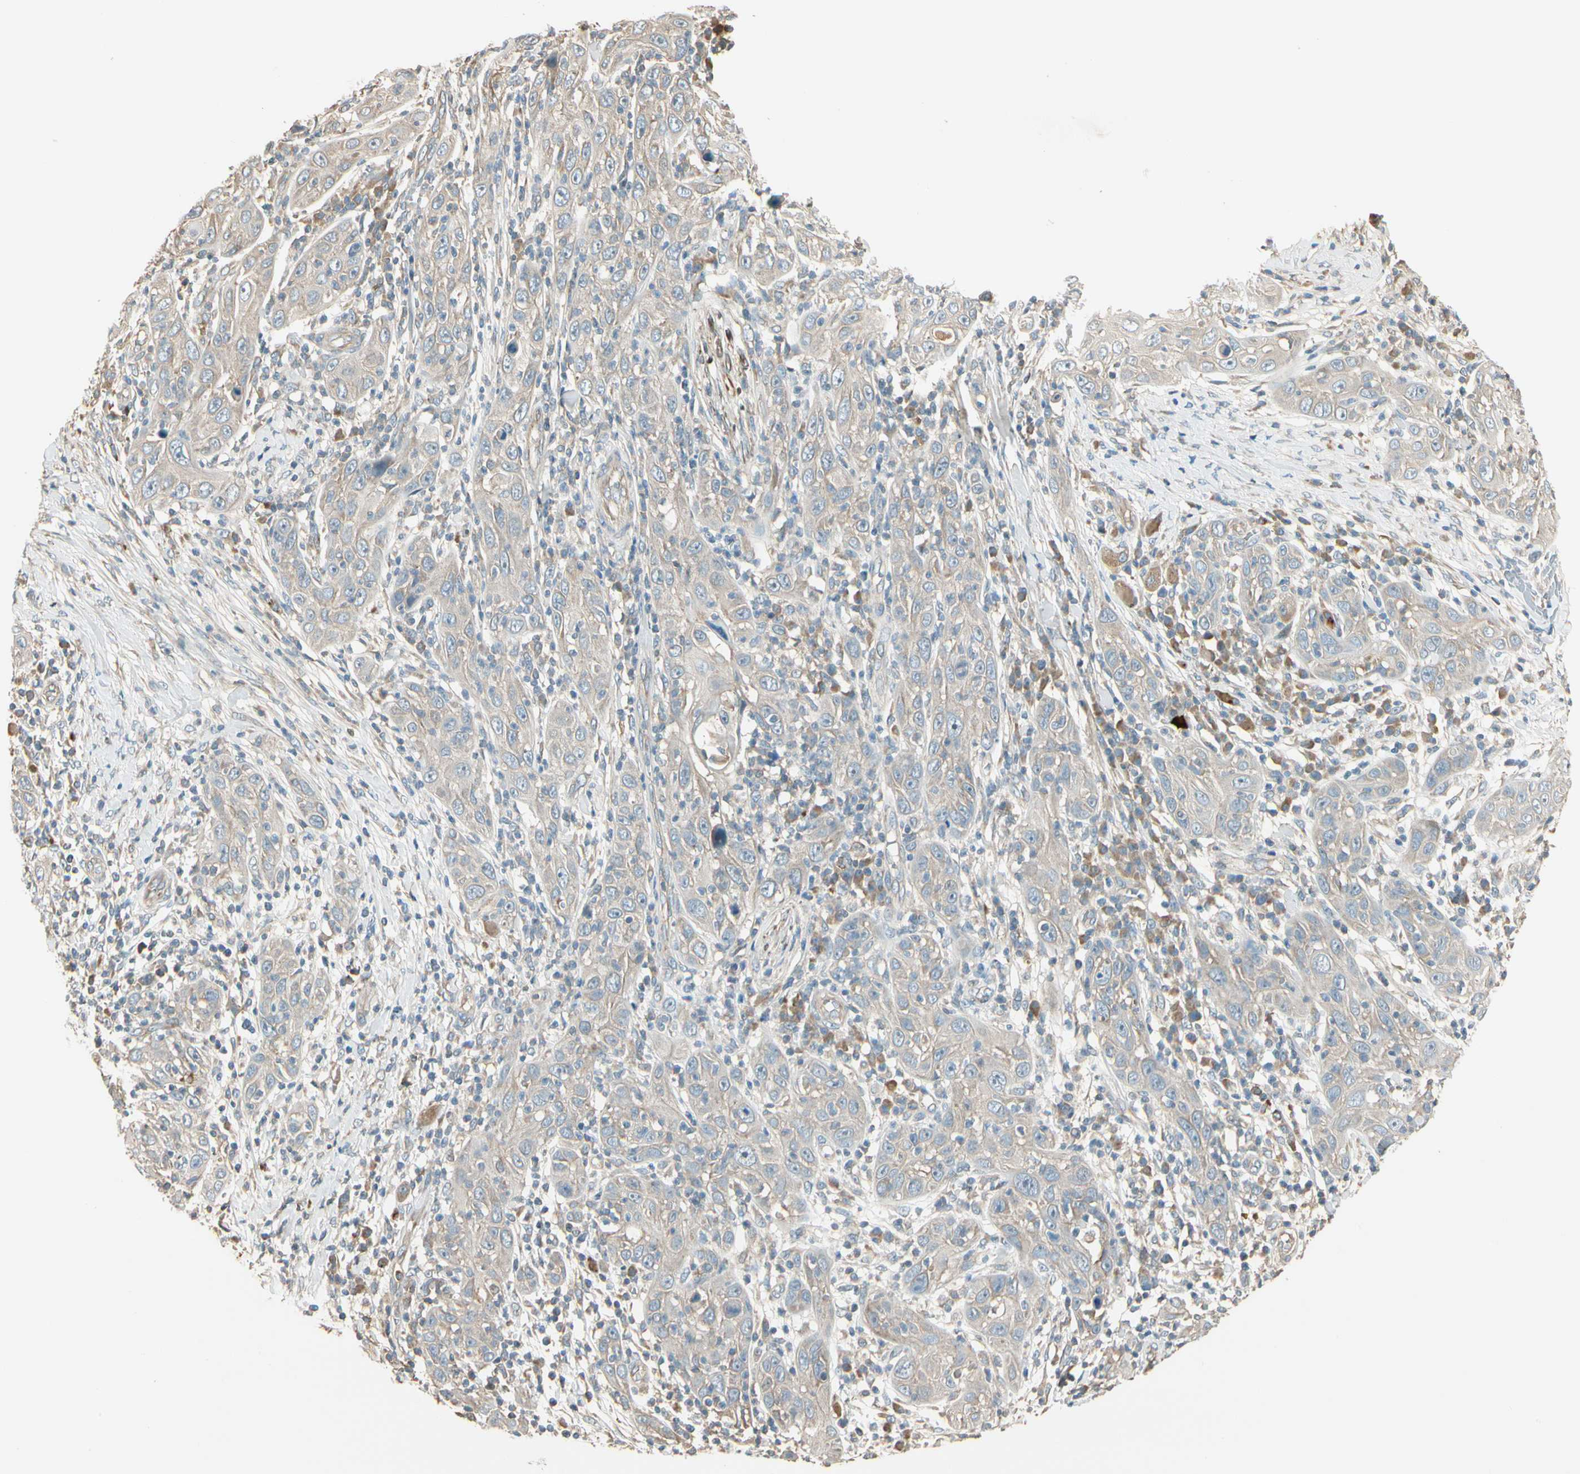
{"staining": {"intensity": "weak", "quantity": ">75%", "location": "cytoplasmic/membranous"}, "tissue": "skin cancer", "cell_type": "Tumor cells", "image_type": "cancer", "snomed": [{"axis": "morphology", "description": "Squamous cell carcinoma, NOS"}, {"axis": "topography", "description": "Skin"}], "caption": "Skin cancer tissue reveals weak cytoplasmic/membranous expression in about >75% of tumor cells Using DAB (3,3'-diaminobenzidine) (brown) and hematoxylin (blue) stains, captured at high magnification using brightfield microscopy.", "gene": "TNFRSF21", "patient": {"sex": "female", "age": 88}}